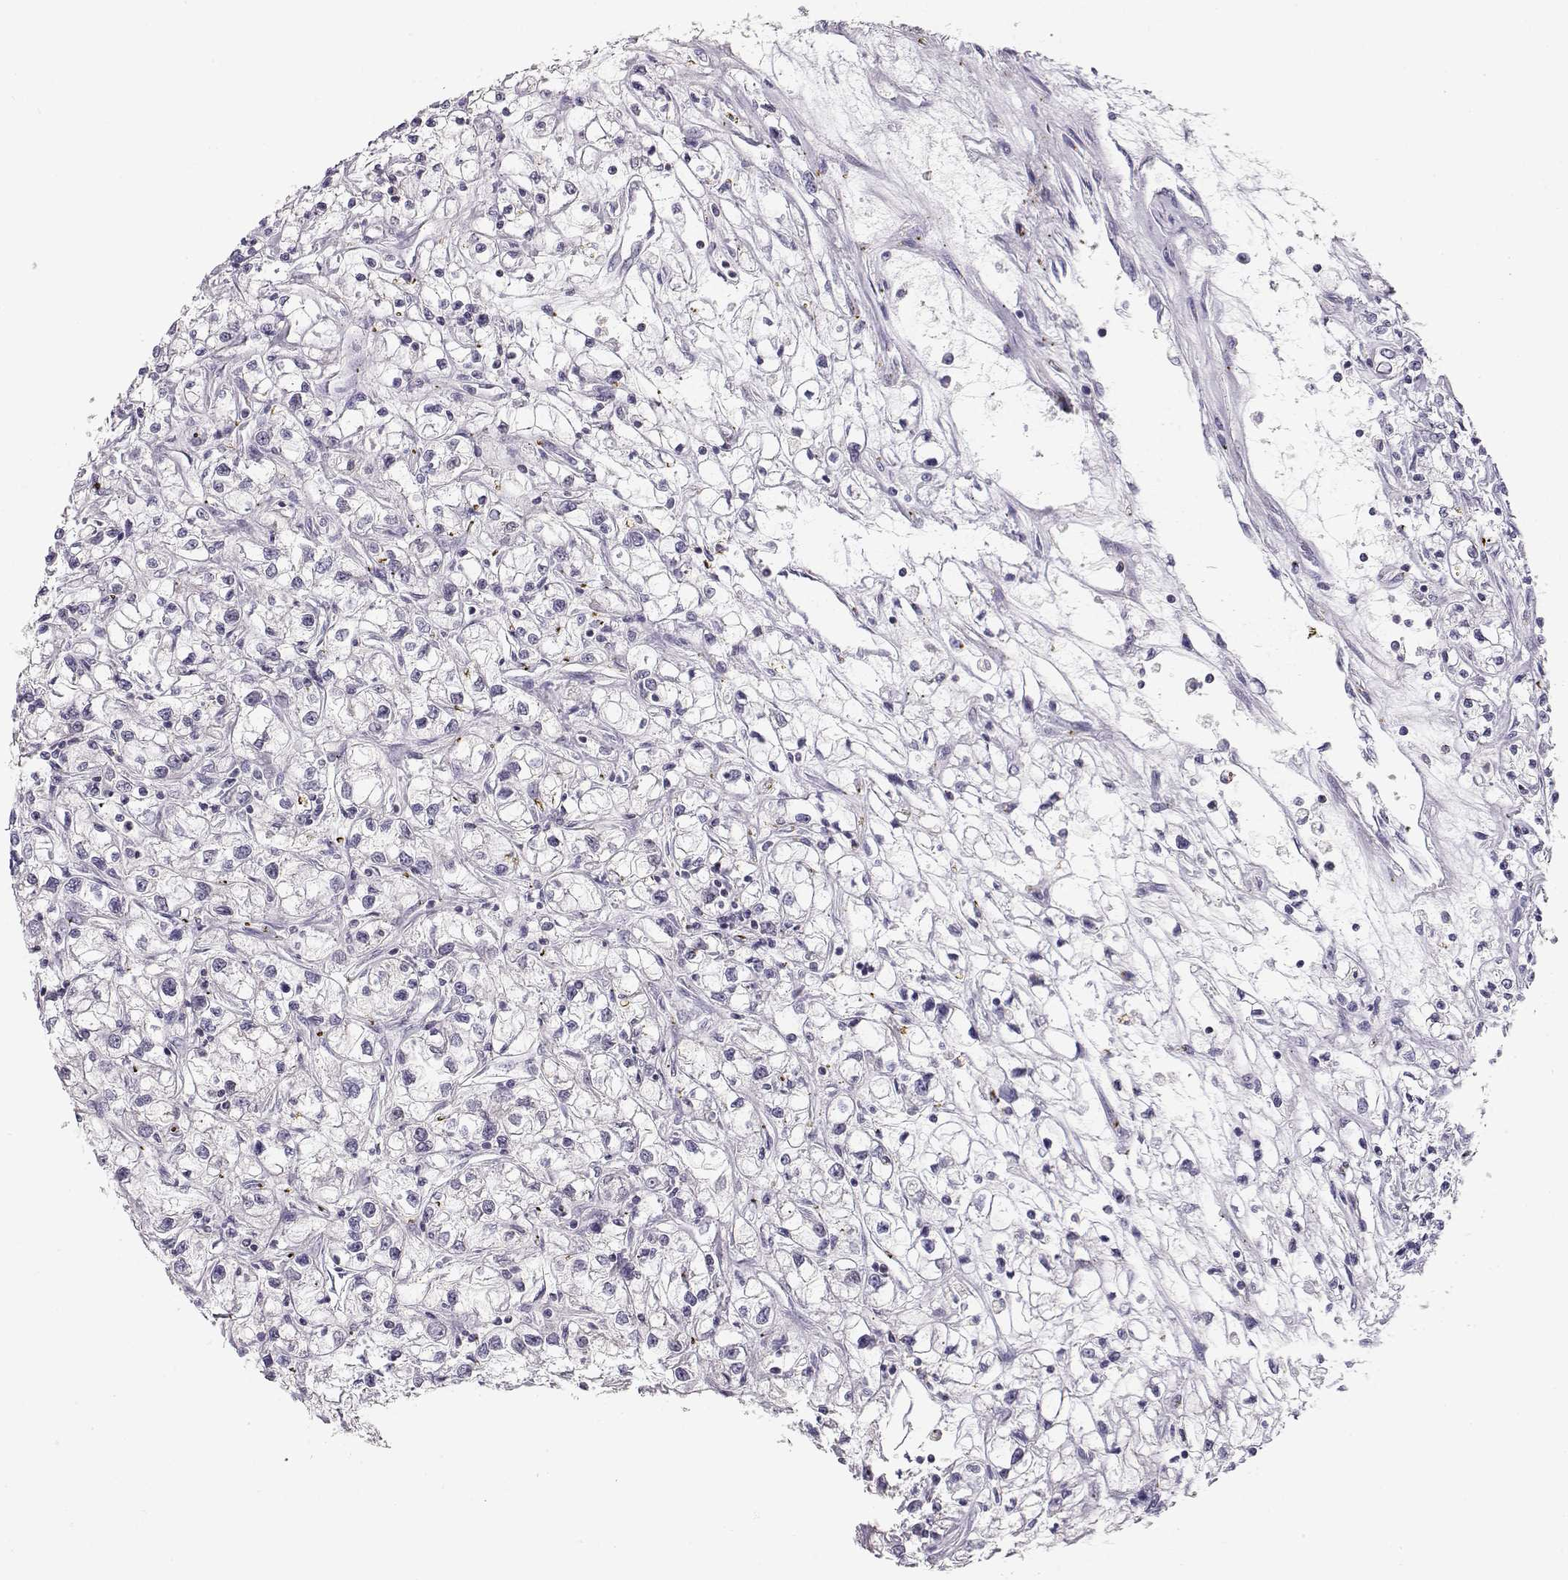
{"staining": {"intensity": "negative", "quantity": "none", "location": "none"}, "tissue": "renal cancer", "cell_type": "Tumor cells", "image_type": "cancer", "snomed": [{"axis": "morphology", "description": "Adenocarcinoma, NOS"}, {"axis": "topography", "description": "Kidney"}], "caption": "High power microscopy image of an immunohistochemistry micrograph of renal cancer, revealing no significant positivity in tumor cells. Nuclei are stained in blue.", "gene": "TEPP", "patient": {"sex": "female", "age": 59}}